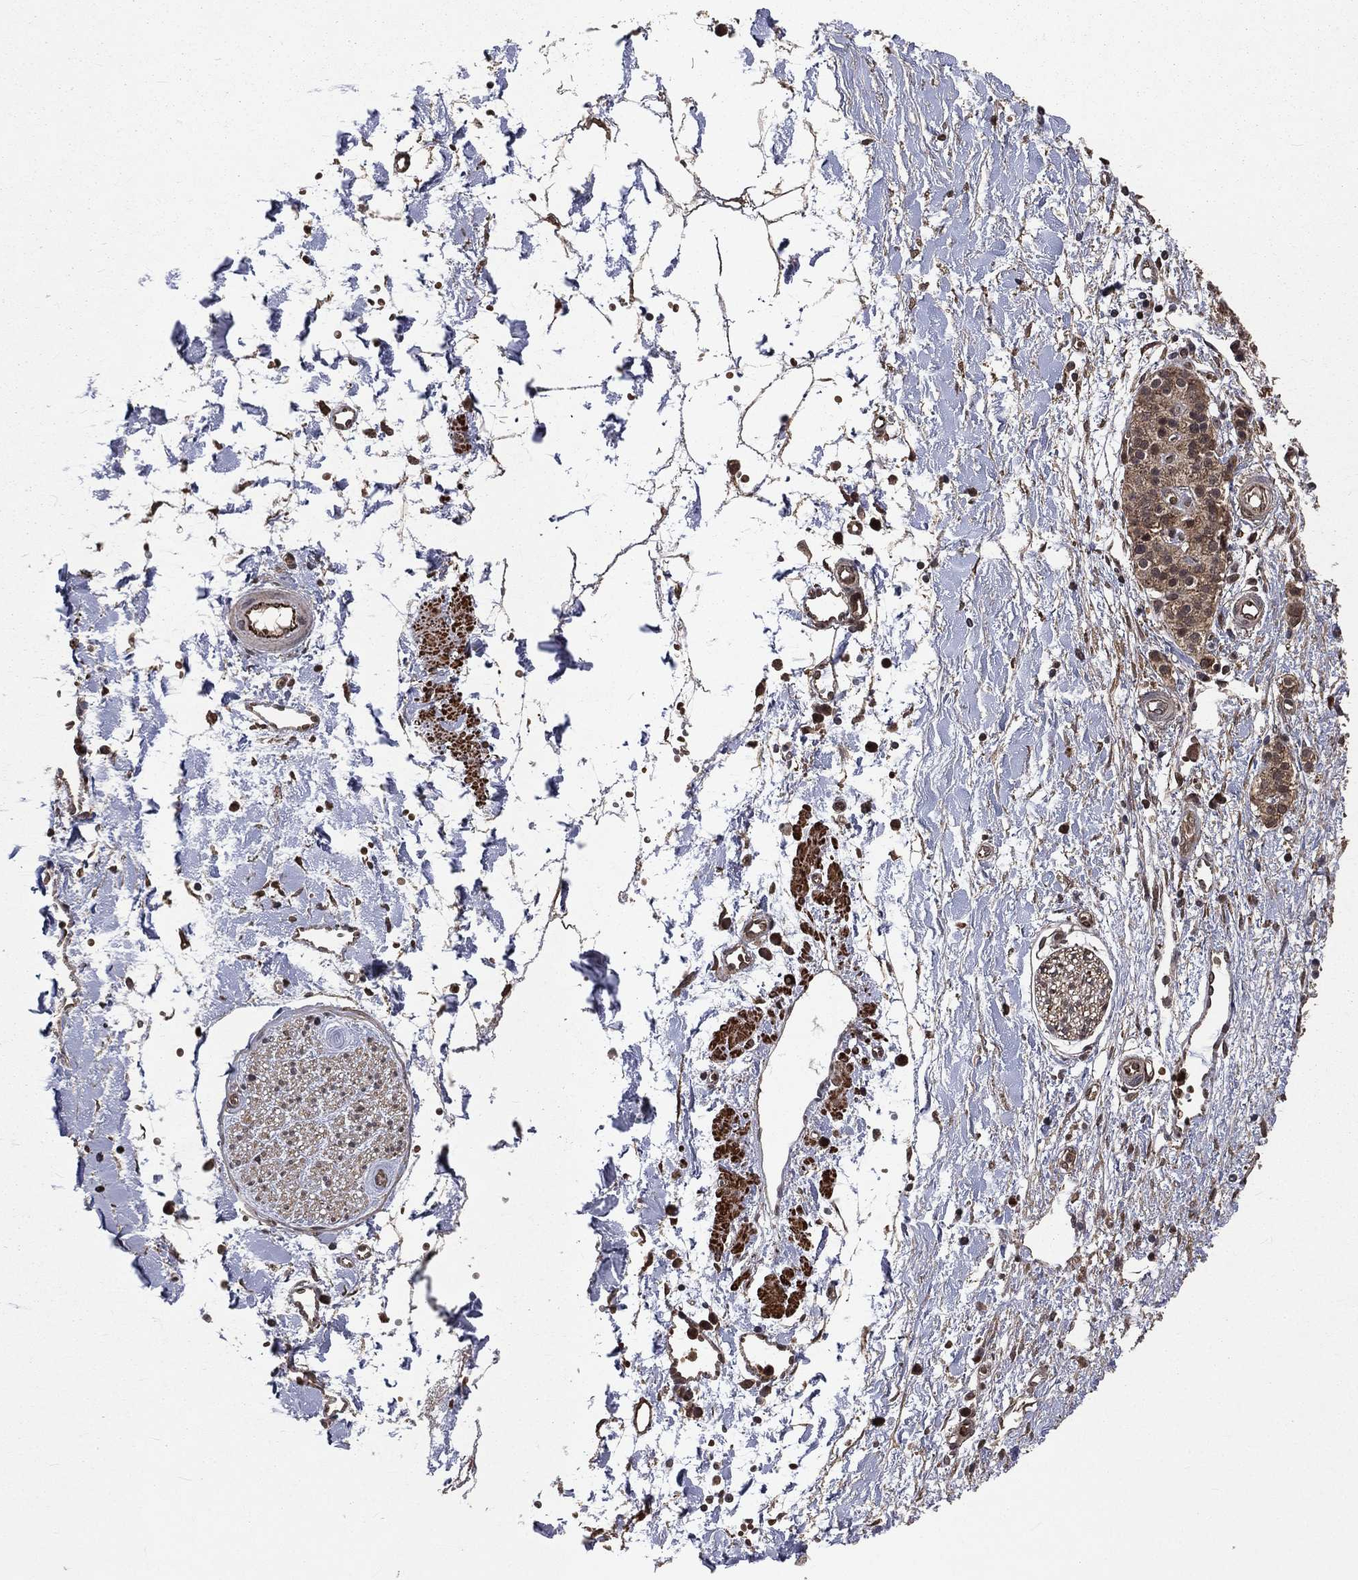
{"staining": {"intensity": "negative", "quantity": "none", "location": "none"}, "tissue": "adipose tissue", "cell_type": "Adipocytes", "image_type": "normal", "snomed": [{"axis": "morphology", "description": "Normal tissue, NOS"}, {"axis": "morphology", "description": "Adenocarcinoma, NOS"}, {"axis": "topography", "description": "Pancreas"}, {"axis": "topography", "description": "Peripheral nerve tissue"}], "caption": "A high-resolution image shows IHC staining of benign adipose tissue, which displays no significant positivity in adipocytes. Nuclei are stained in blue.", "gene": "LENG8", "patient": {"sex": "male", "age": 61}}